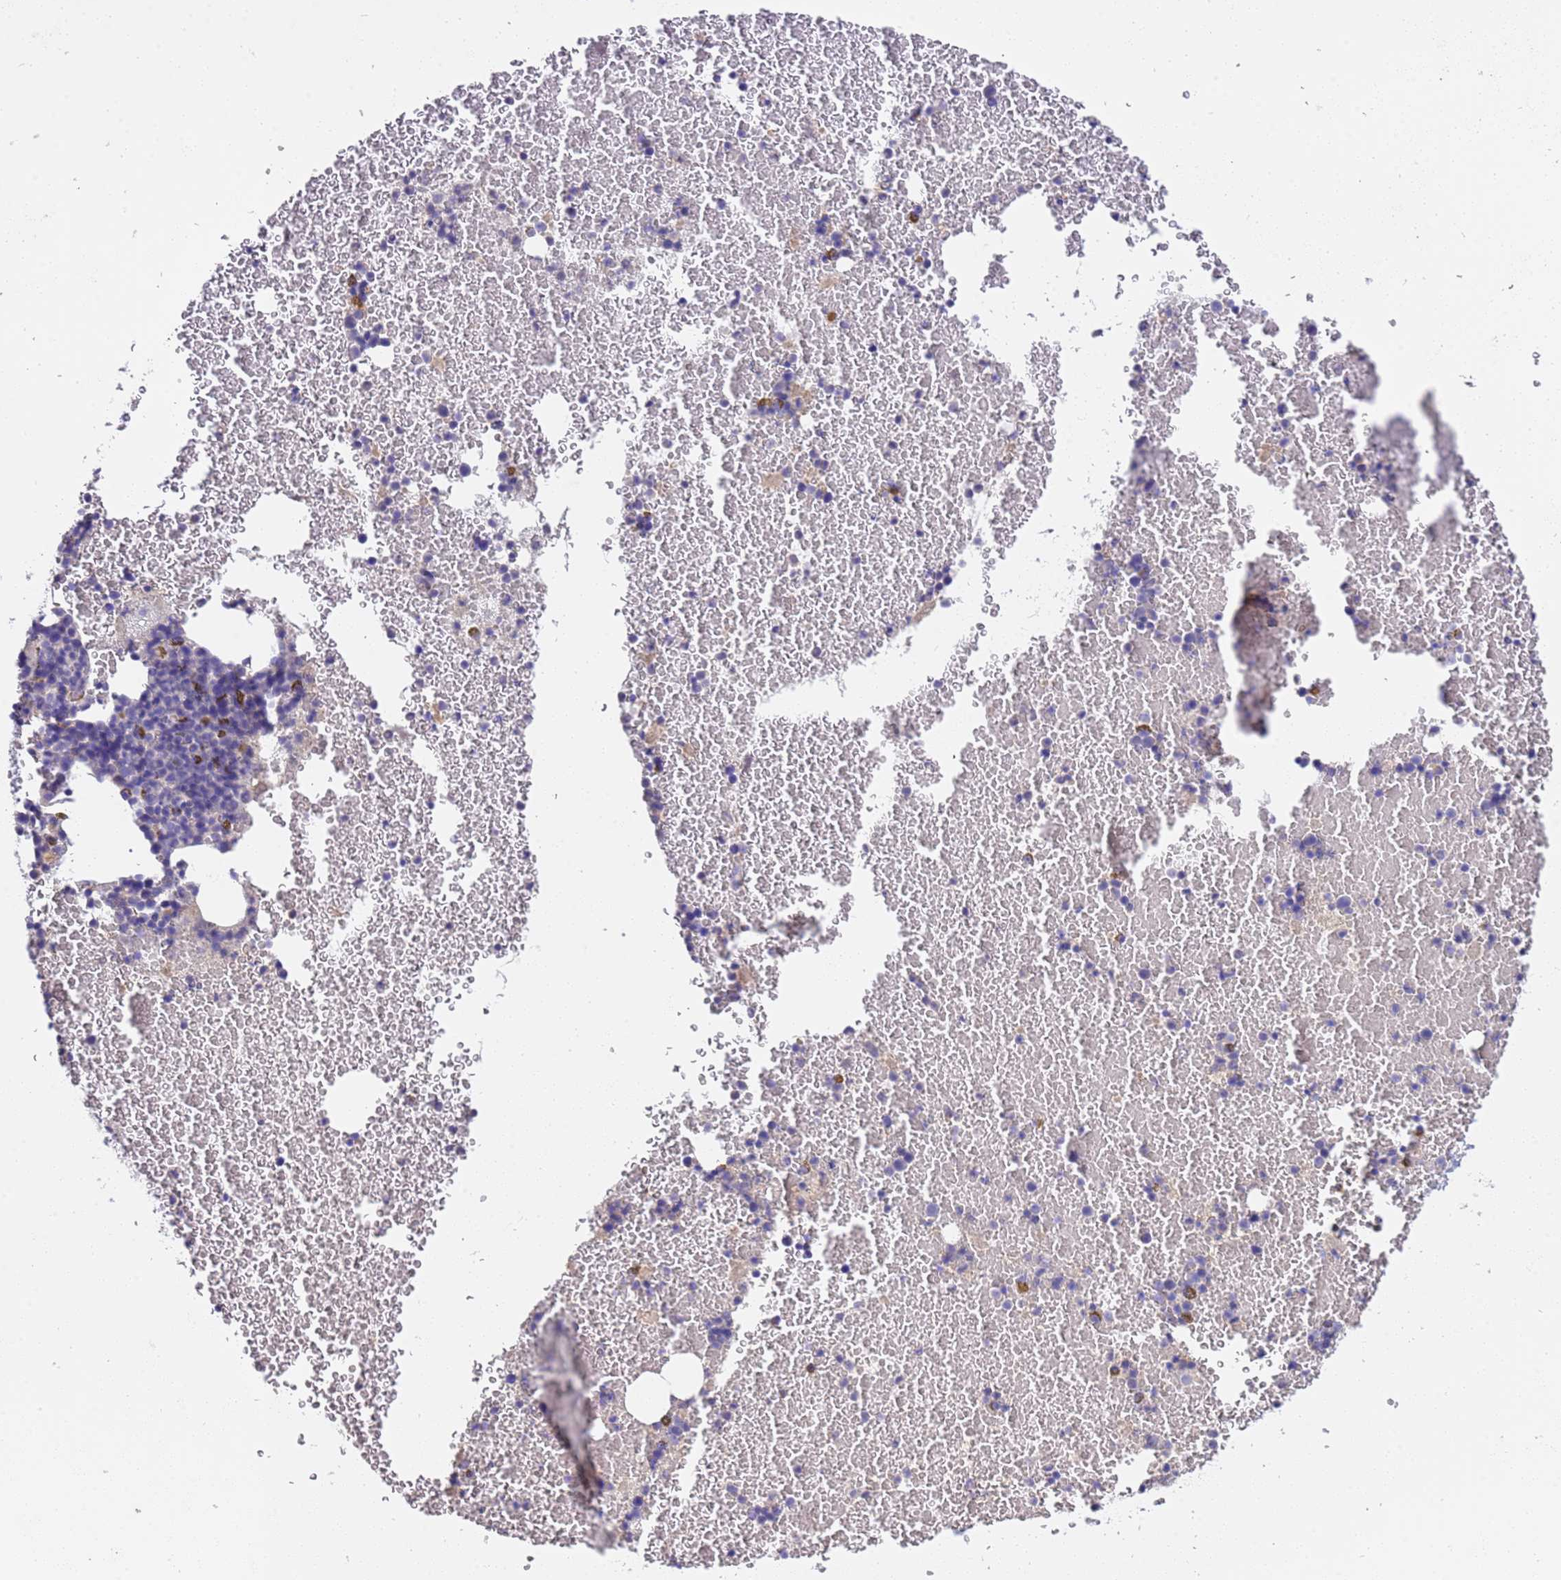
{"staining": {"intensity": "moderate", "quantity": "<25%", "location": "cytoplasmic/membranous"}, "tissue": "bone marrow", "cell_type": "Hematopoietic cells", "image_type": "normal", "snomed": [{"axis": "morphology", "description": "Normal tissue, NOS"}, {"axis": "topography", "description": "Bone marrow"}], "caption": "Moderate cytoplasmic/membranous staining for a protein is seen in about <25% of hematopoietic cells of benign bone marrow using immunohistochemistry (IHC).", "gene": "SLC24A3", "patient": {"sex": "female", "age": 48}}